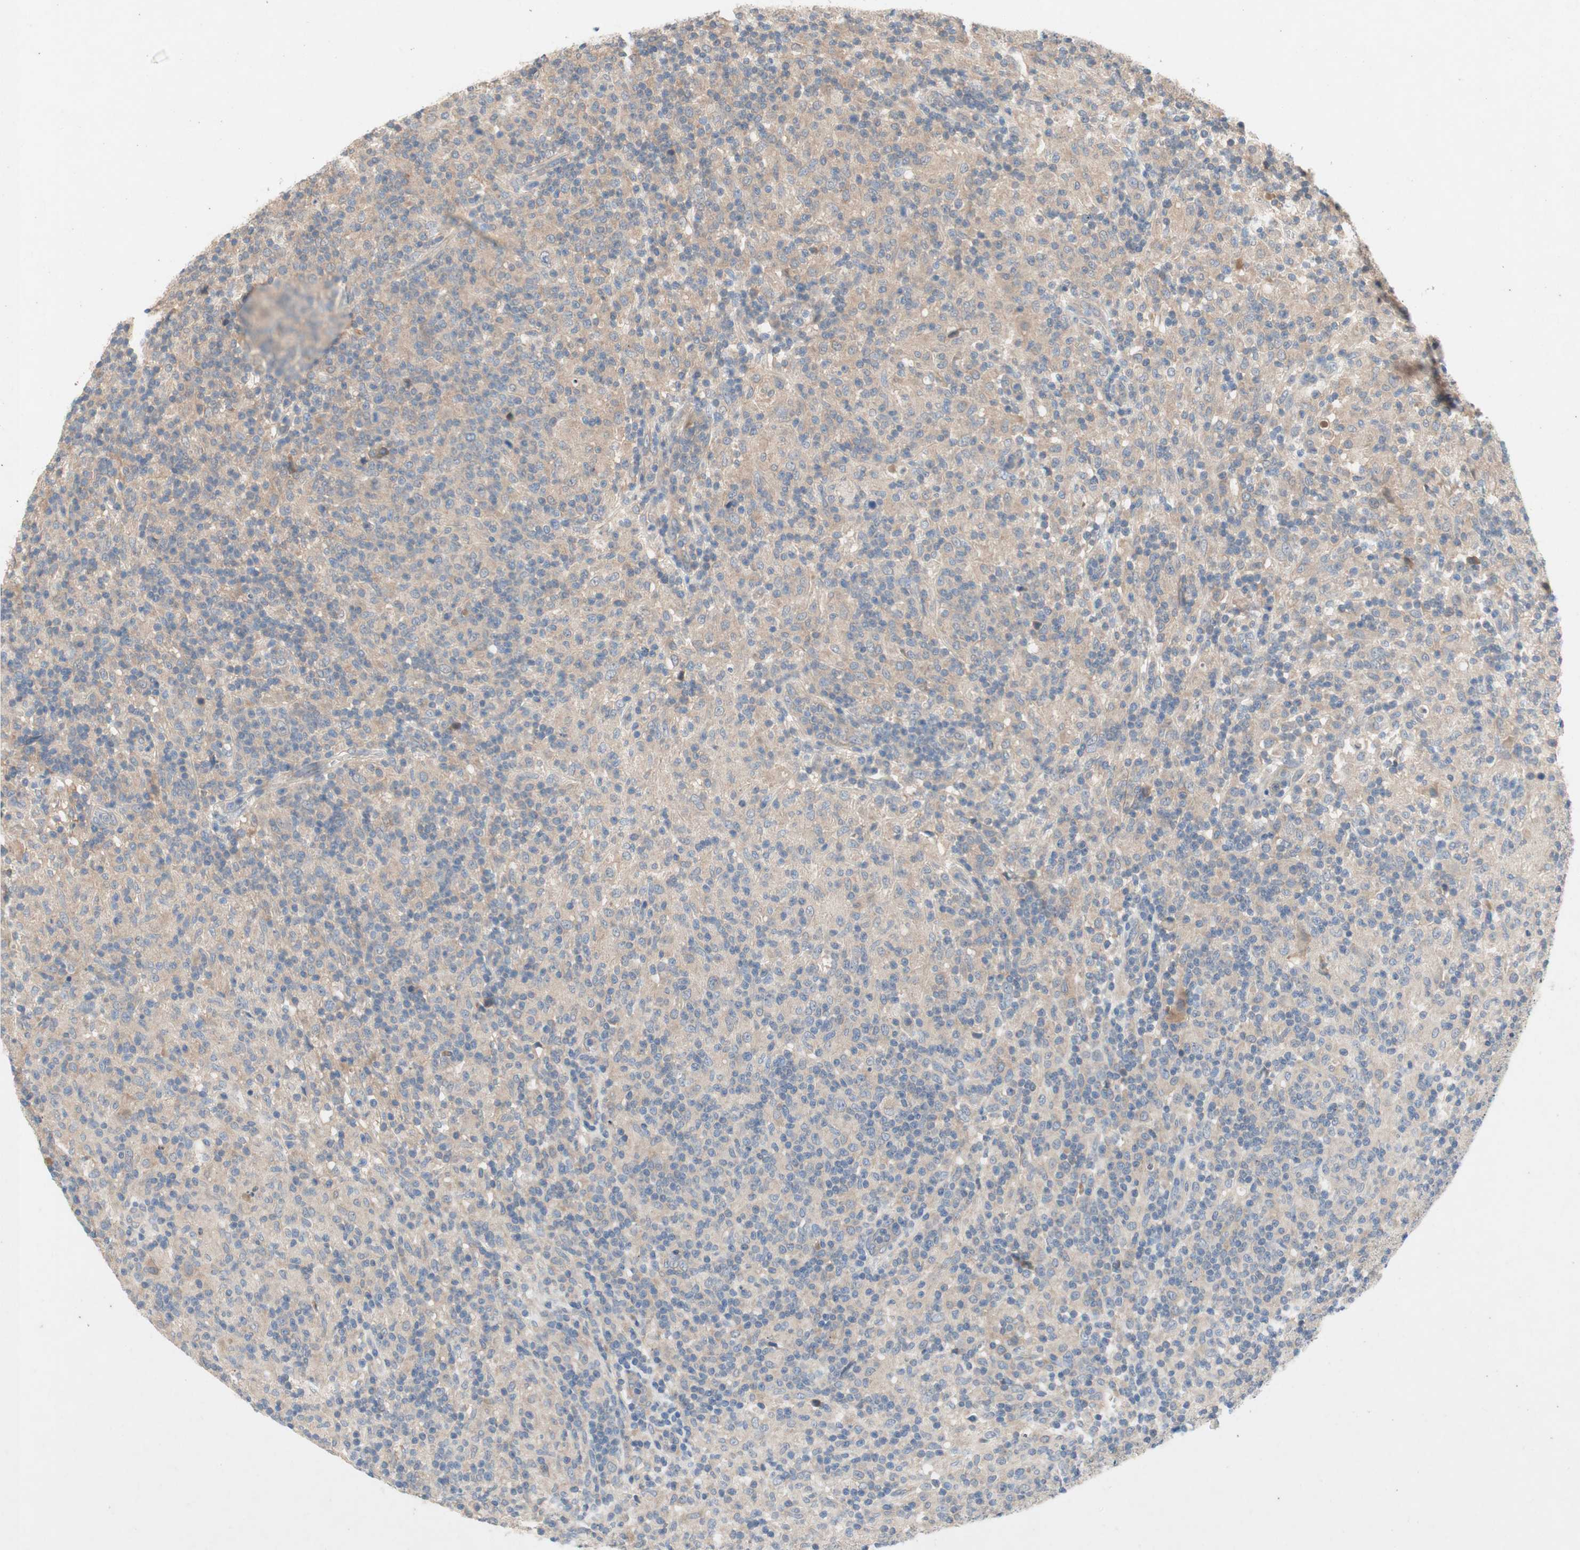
{"staining": {"intensity": "weak", "quantity": "25%-75%", "location": "cytoplasmic/membranous"}, "tissue": "lymphoma", "cell_type": "Tumor cells", "image_type": "cancer", "snomed": [{"axis": "morphology", "description": "Hodgkin's disease, NOS"}, {"axis": "topography", "description": "Lymph node"}], "caption": "Immunohistochemical staining of Hodgkin's disease shows weak cytoplasmic/membranous protein expression in about 25%-75% of tumor cells.", "gene": "NCLN", "patient": {"sex": "male", "age": 70}}